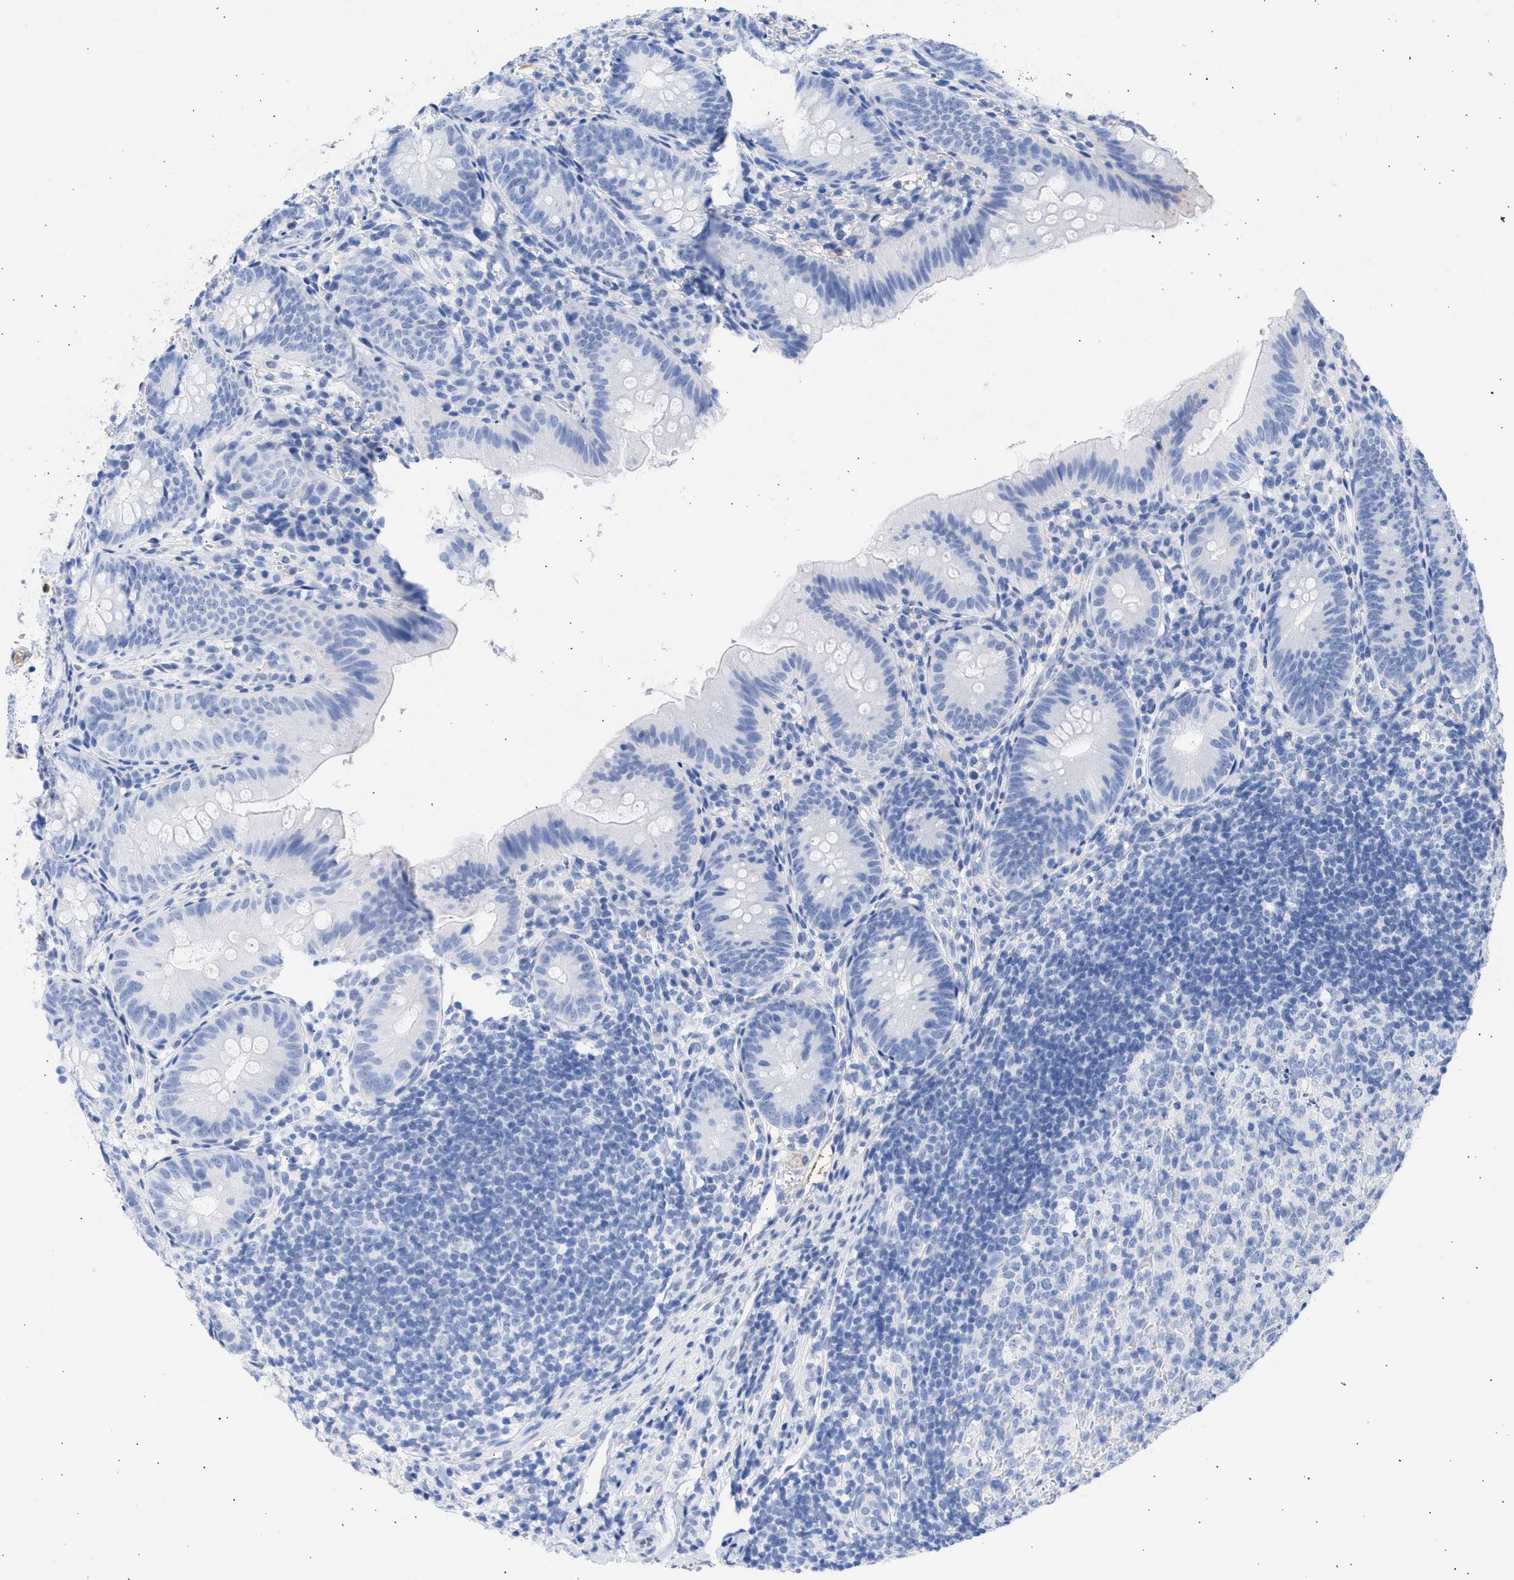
{"staining": {"intensity": "negative", "quantity": "none", "location": "none"}, "tissue": "appendix", "cell_type": "Glandular cells", "image_type": "normal", "snomed": [{"axis": "morphology", "description": "Normal tissue, NOS"}, {"axis": "topography", "description": "Appendix"}], "caption": "Immunohistochemistry histopathology image of normal appendix stained for a protein (brown), which demonstrates no expression in glandular cells.", "gene": "RSPH1", "patient": {"sex": "male", "age": 1}}